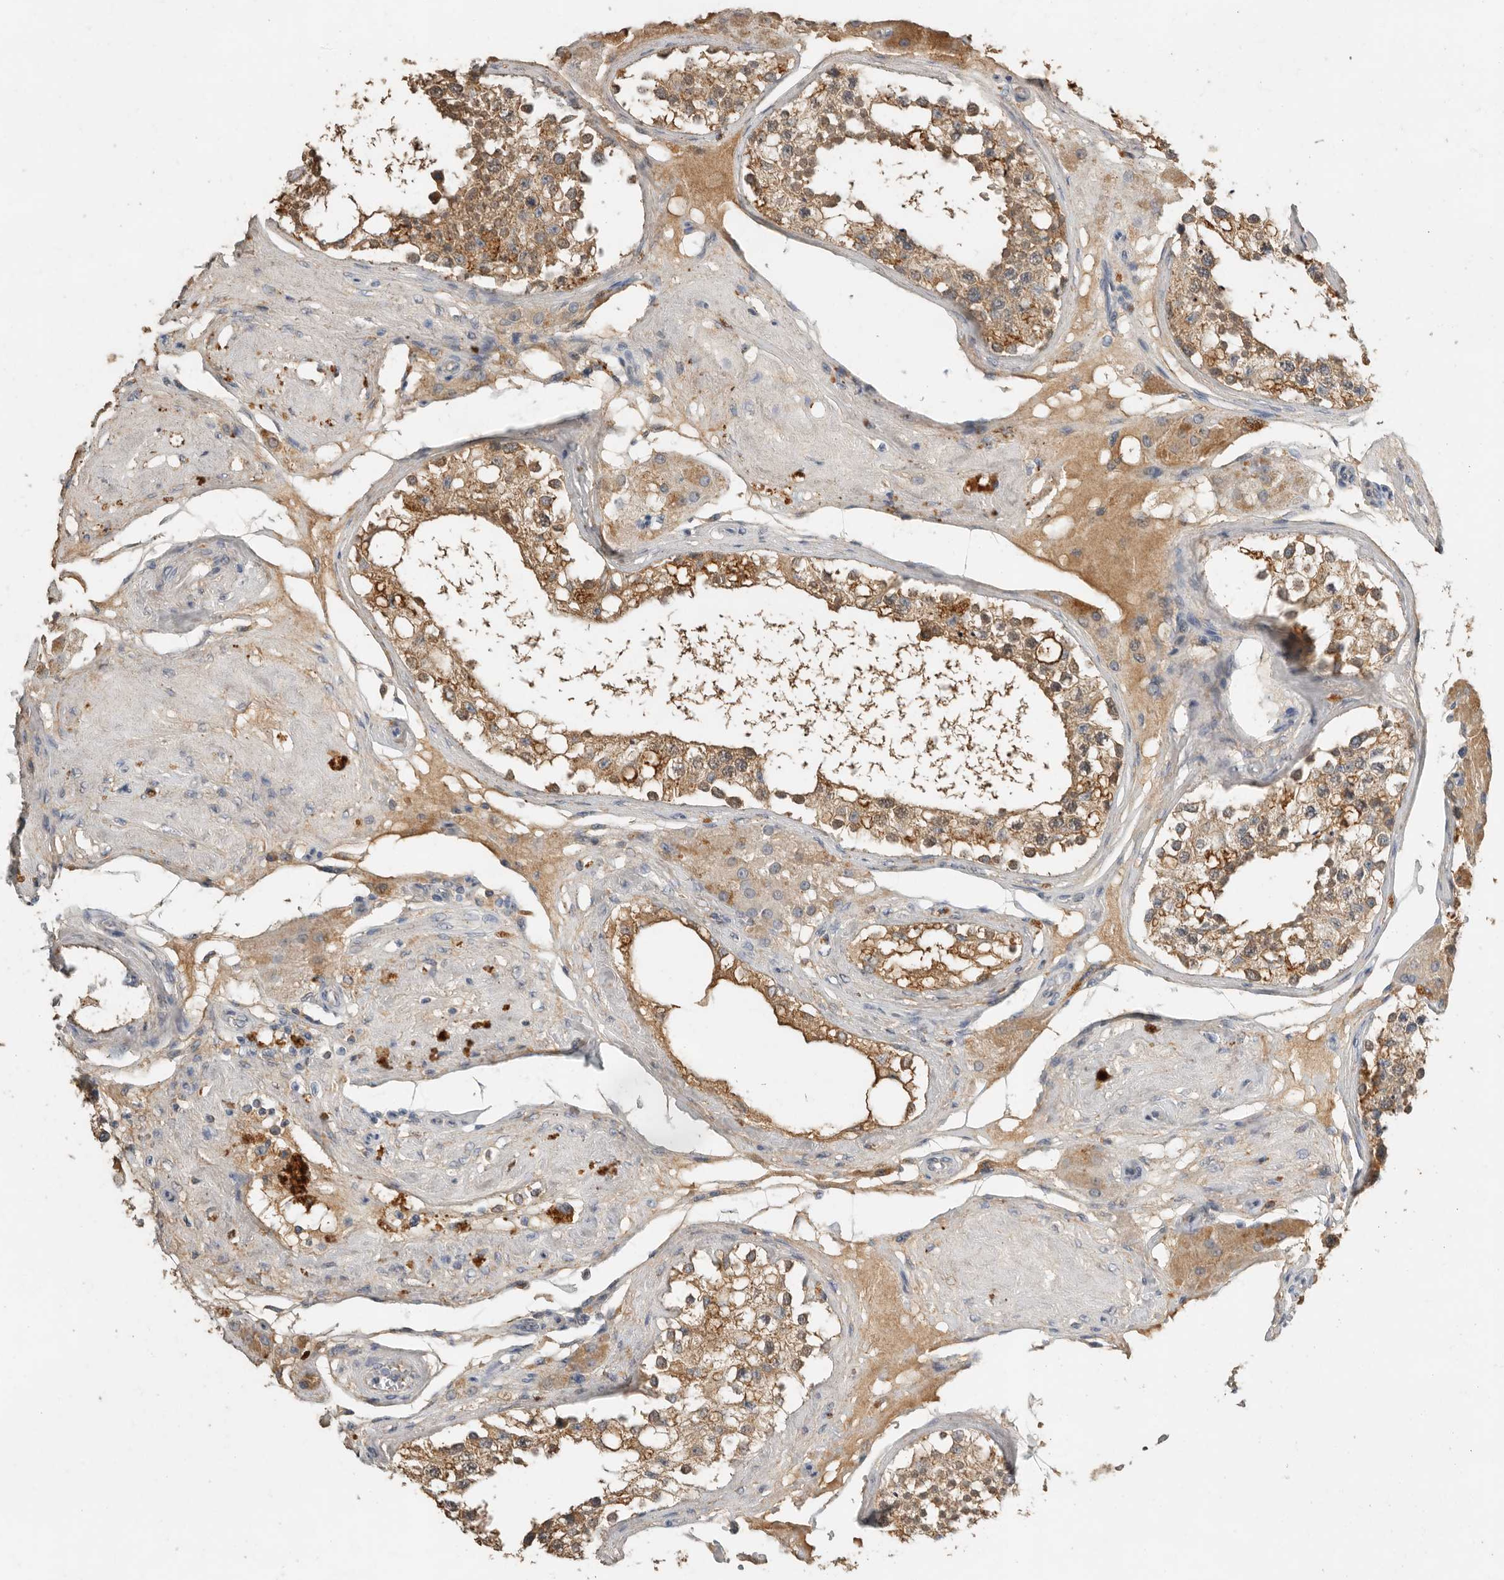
{"staining": {"intensity": "moderate", "quantity": ">75%", "location": "cytoplasmic/membranous"}, "tissue": "testis", "cell_type": "Cells in seminiferous ducts", "image_type": "normal", "snomed": [{"axis": "morphology", "description": "Normal tissue, NOS"}, {"axis": "topography", "description": "Testis"}], "caption": "Immunohistochemical staining of unremarkable human testis displays moderate cytoplasmic/membranous protein positivity in about >75% of cells in seminiferous ducts.", "gene": "CTF1", "patient": {"sex": "male", "age": 68}}